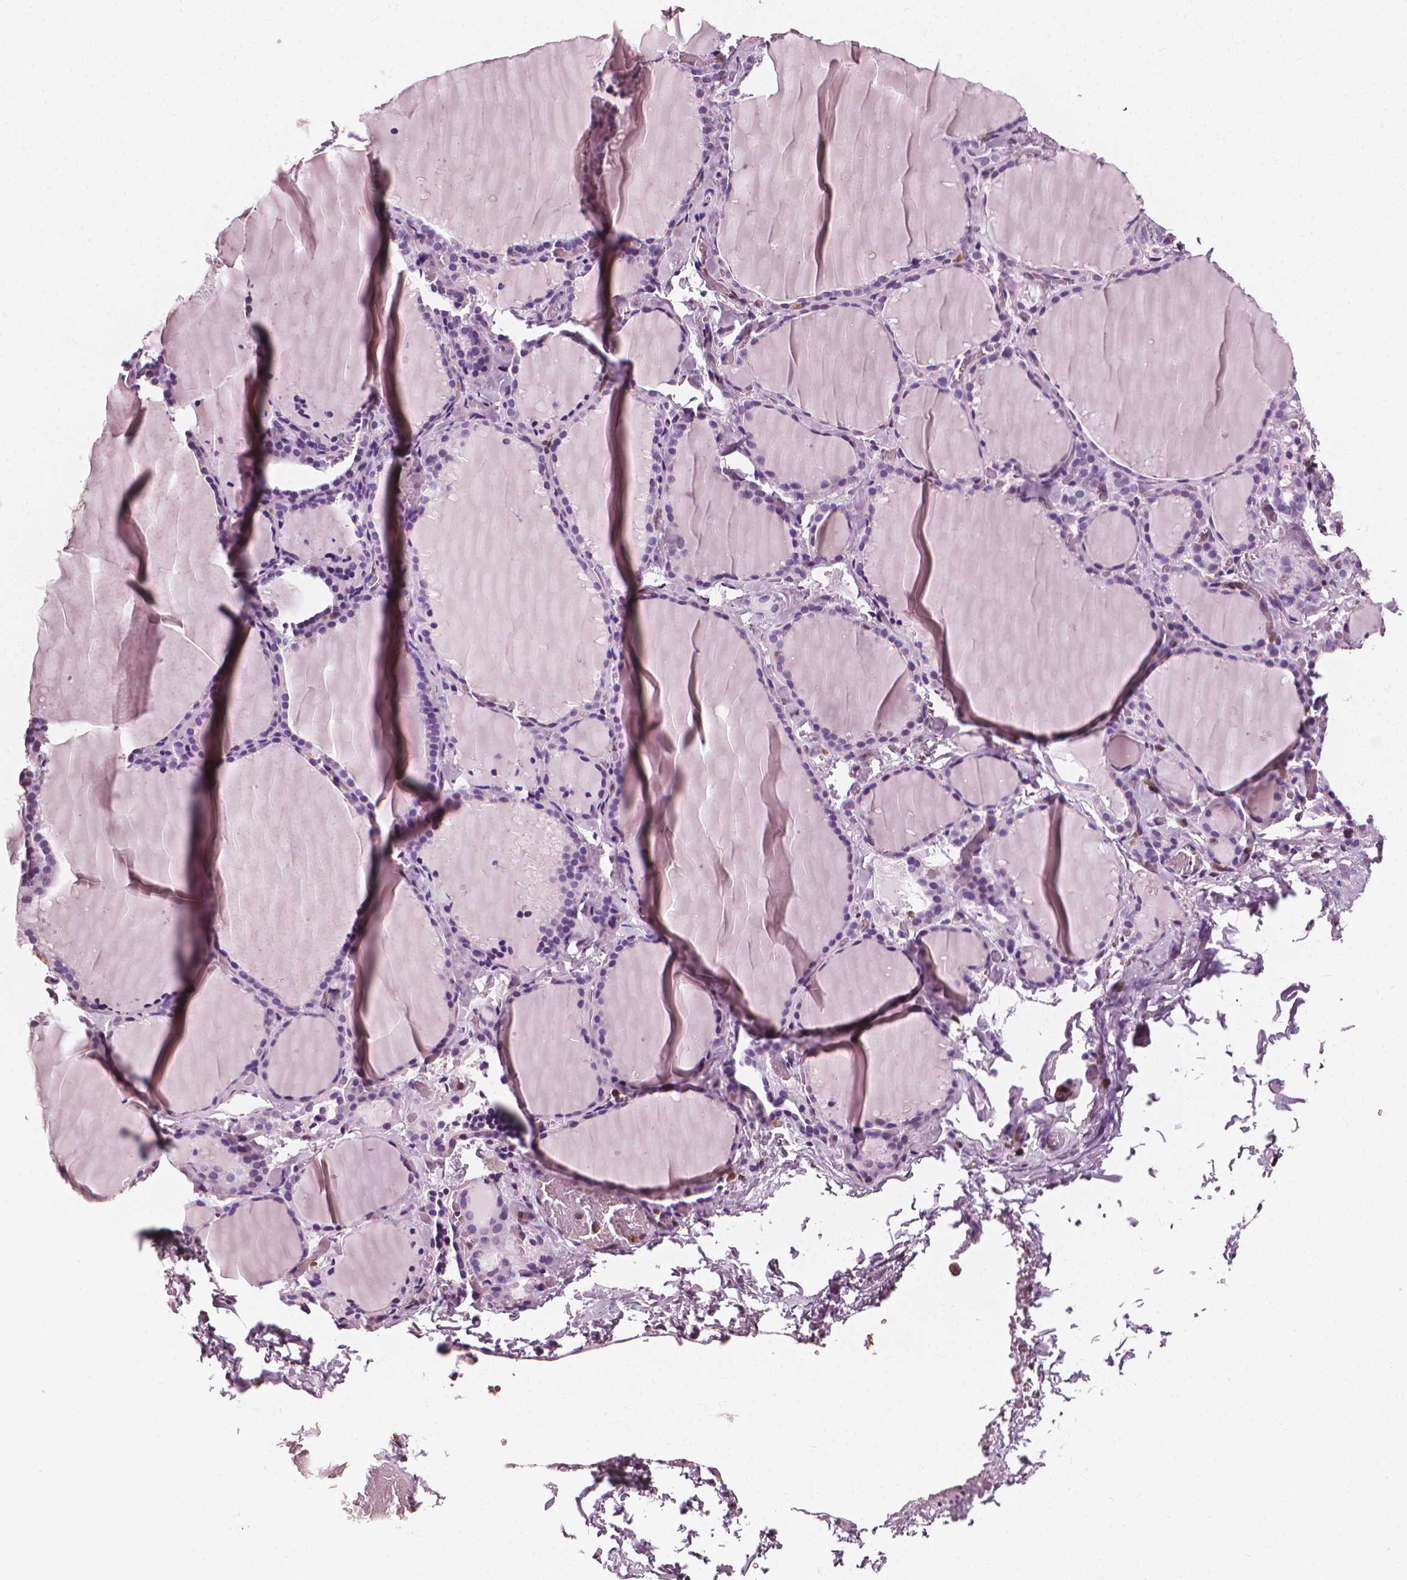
{"staining": {"intensity": "negative", "quantity": "none", "location": "none"}, "tissue": "thyroid gland", "cell_type": "Glandular cells", "image_type": "normal", "snomed": [{"axis": "morphology", "description": "Normal tissue, NOS"}, {"axis": "topography", "description": "Thyroid gland"}], "caption": "High power microscopy image of an immunohistochemistry histopathology image of unremarkable thyroid gland, revealing no significant expression in glandular cells. The staining is performed using DAB (3,3'-diaminobenzidine) brown chromogen with nuclei counter-stained in using hematoxylin.", "gene": "PTPRC", "patient": {"sex": "female", "age": 22}}